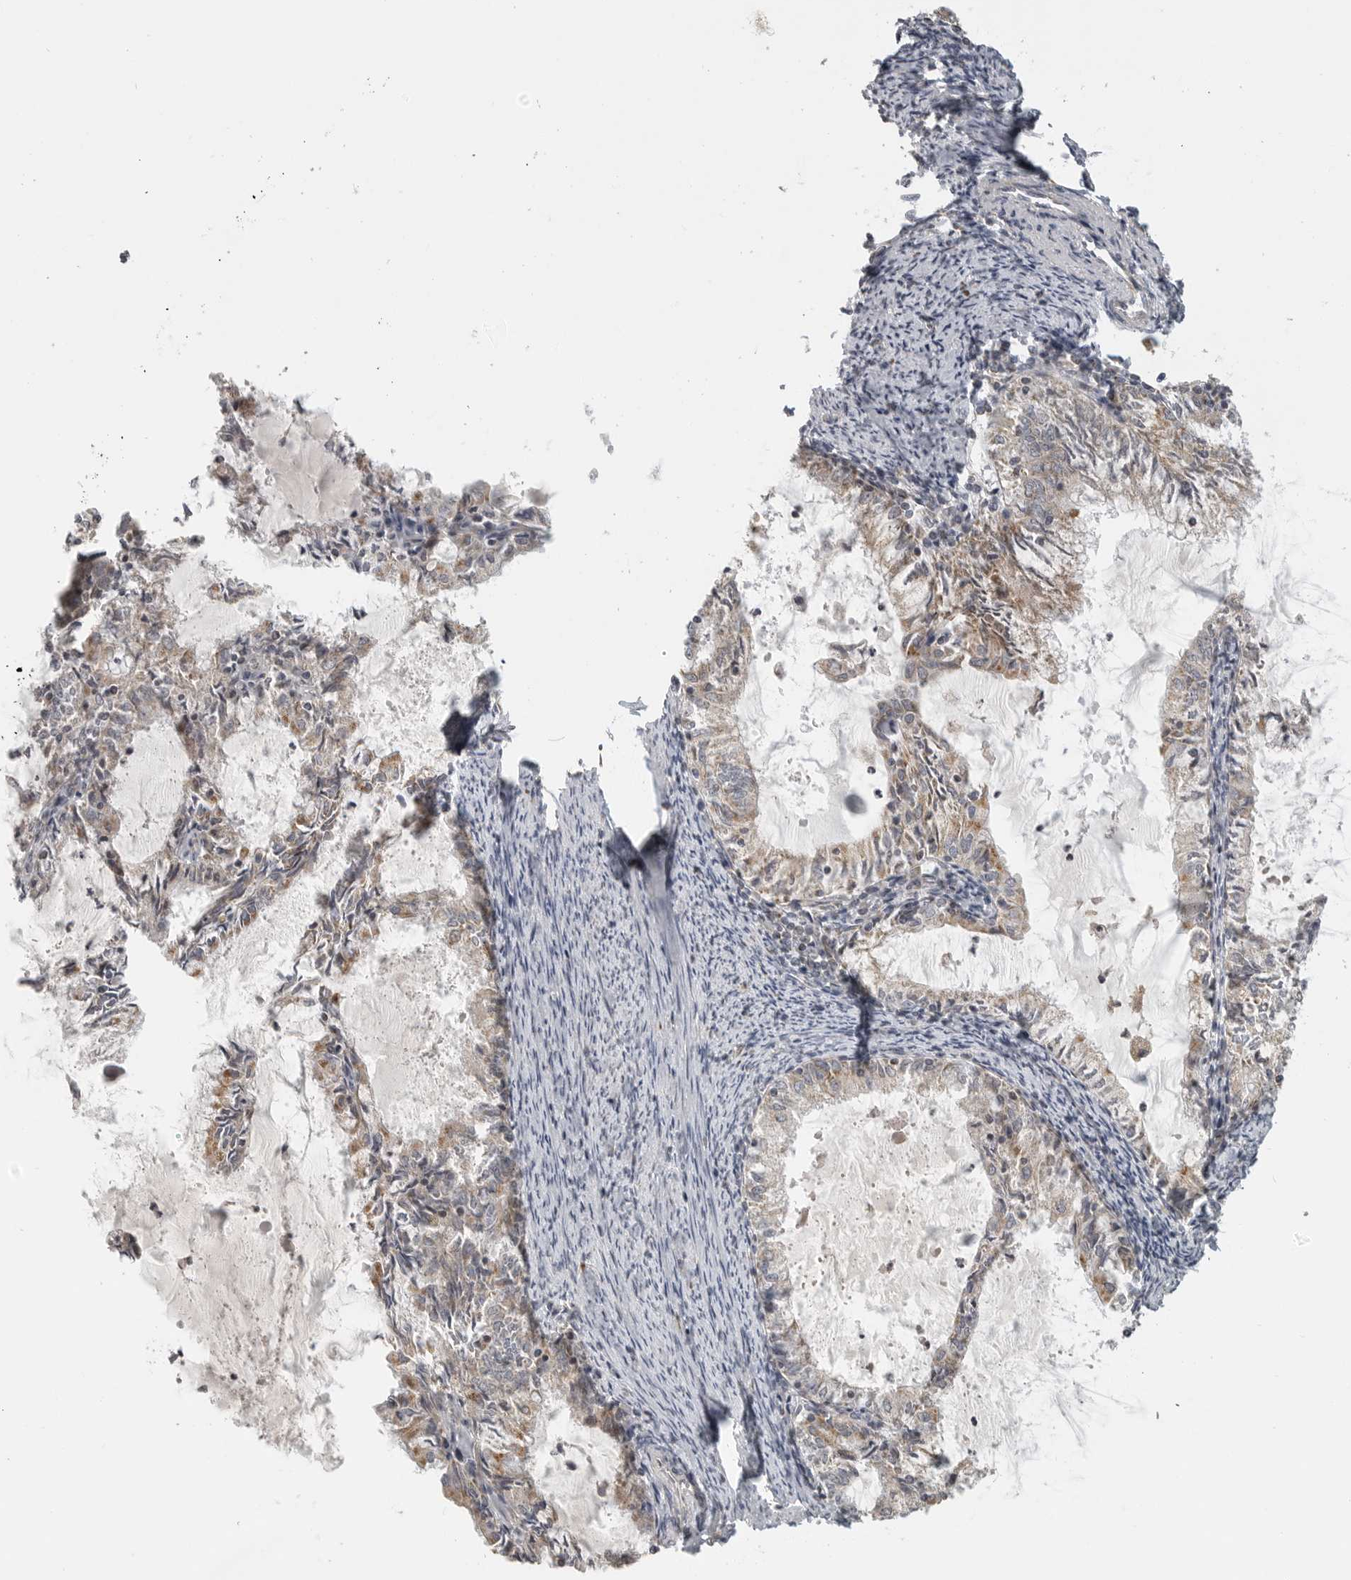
{"staining": {"intensity": "weak", "quantity": "25%-75%", "location": "cytoplasmic/membranous"}, "tissue": "endometrial cancer", "cell_type": "Tumor cells", "image_type": "cancer", "snomed": [{"axis": "morphology", "description": "Adenocarcinoma, NOS"}, {"axis": "topography", "description": "Endometrium"}], "caption": "Adenocarcinoma (endometrial) tissue exhibits weak cytoplasmic/membranous expression in about 25%-75% of tumor cells, visualized by immunohistochemistry.", "gene": "RXFP3", "patient": {"sex": "female", "age": 57}}